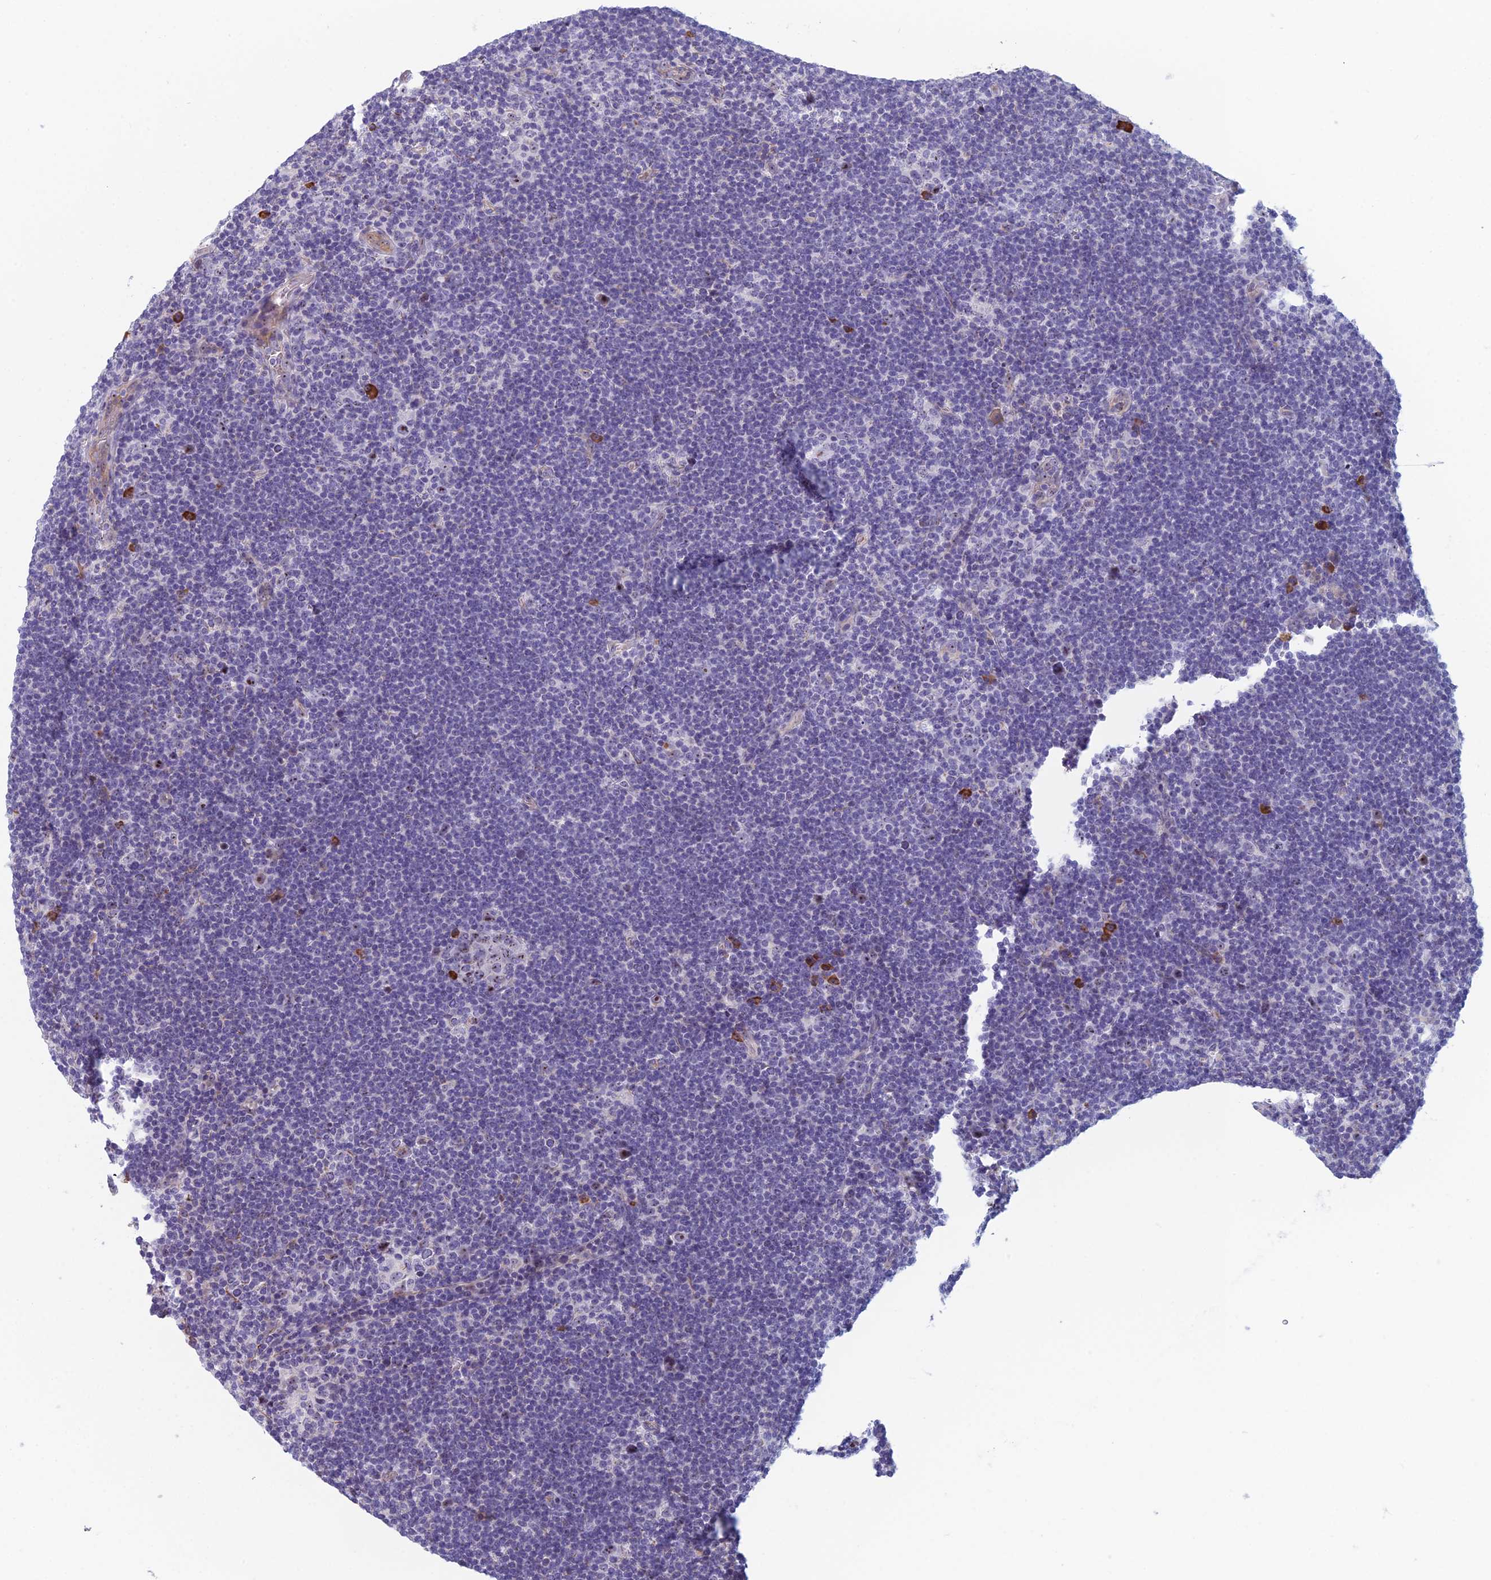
{"staining": {"intensity": "moderate", "quantity": ">75%", "location": "nuclear"}, "tissue": "lymphoma", "cell_type": "Tumor cells", "image_type": "cancer", "snomed": [{"axis": "morphology", "description": "Hodgkin's disease, NOS"}, {"axis": "topography", "description": "Lymph node"}], "caption": "Lymphoma stained with immunohistochemistry (IHC) displays moderate nuclear expression in about >75% of tumor cells.", "gene": "NOC2L", "patient": {"sex": "female", "age": 57}}